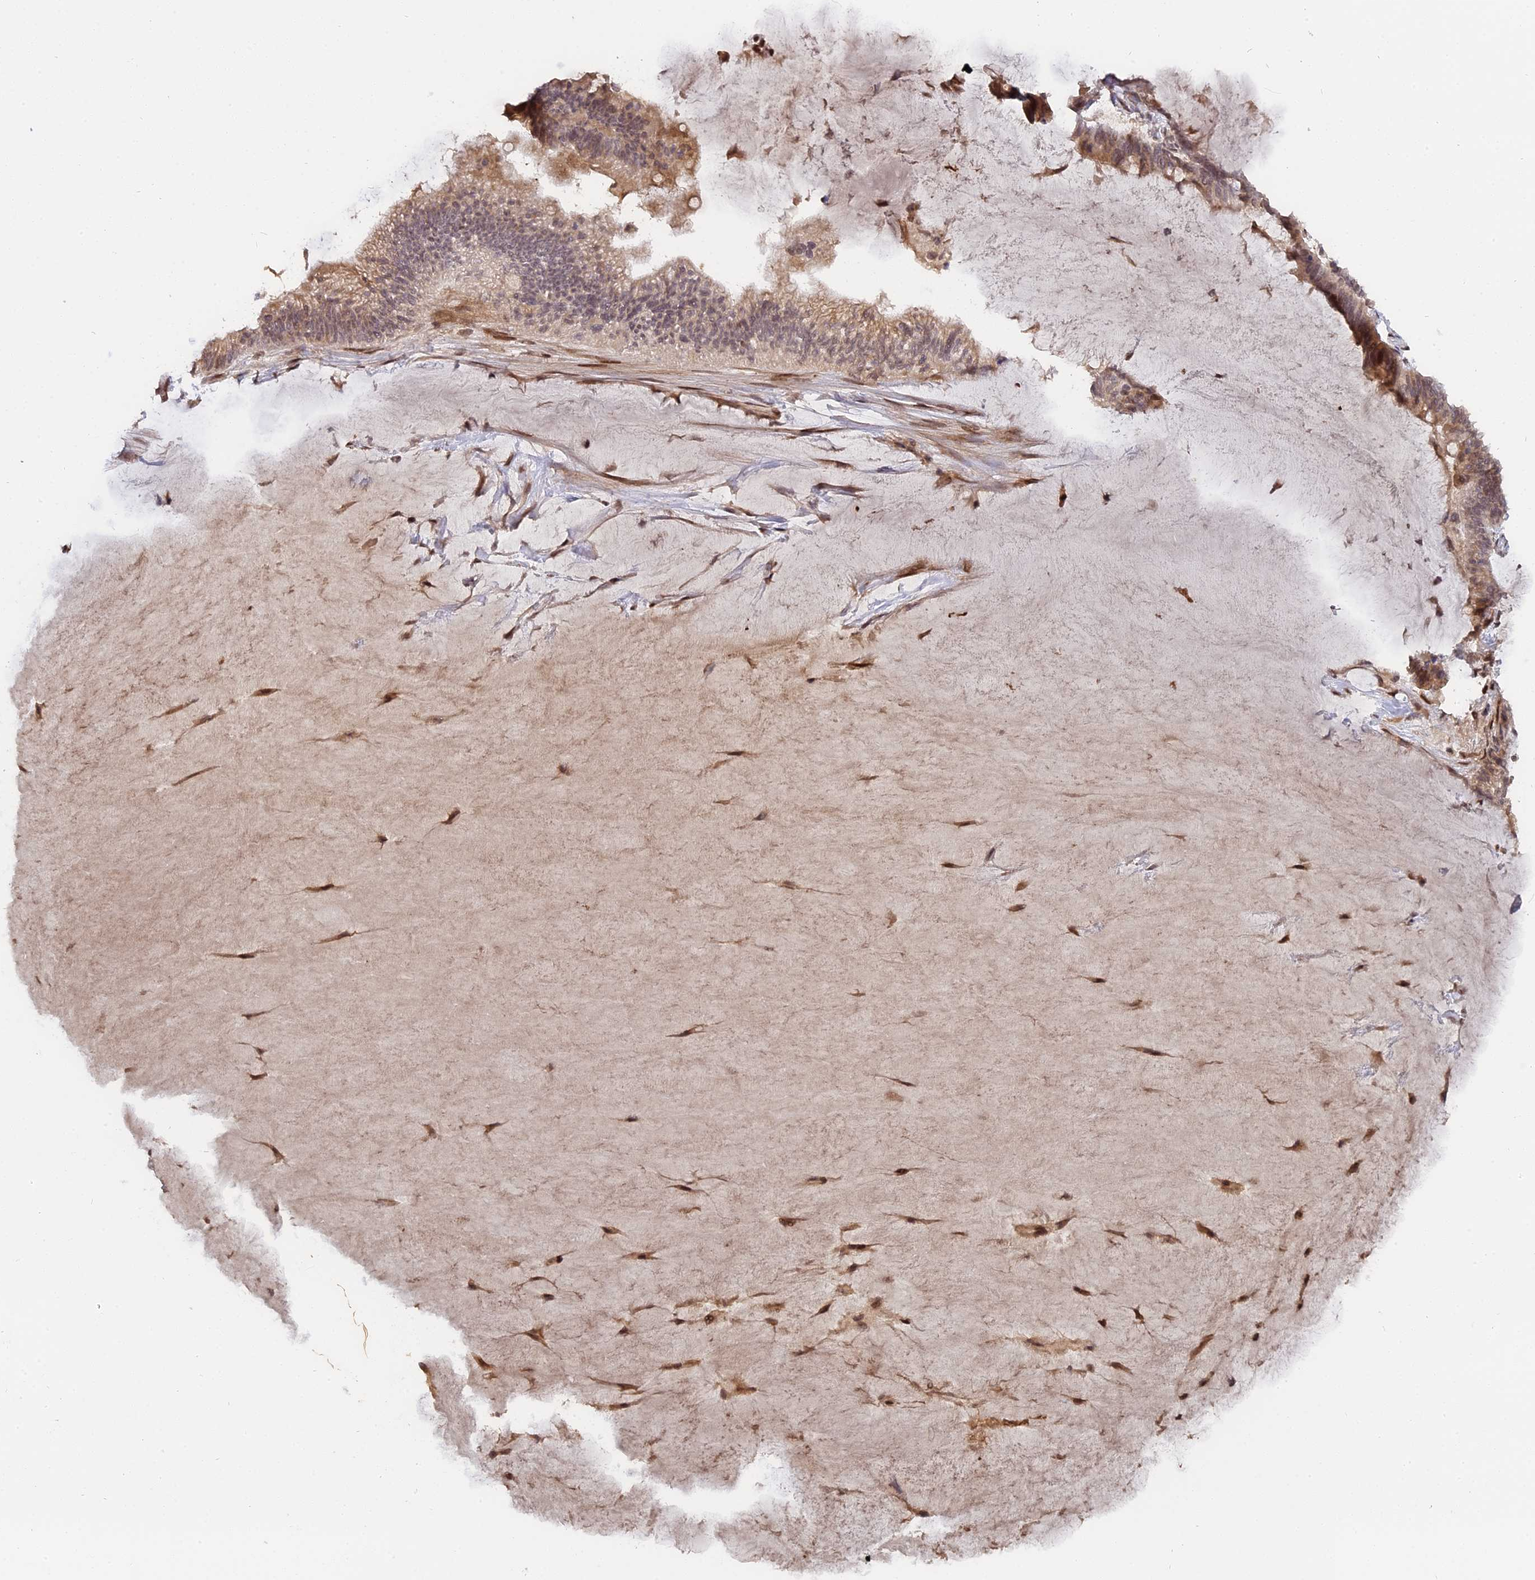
{"staining": {"intensity": "moderate", "quantity": "<25%", "location": "cytoplasmic/membranous,nuclear"}, "tissue": "ovarian cancer", "cell_type": "Tumor cells", "image_type": "cancer", "snomed": [{"axis": "morphology", "description": "Cystadenocarcinoma, mucinous, NOS"}, {"axis": "topography", "description": "Ovary"}], "caption": "Immunohistochemistry staining of ovarian cancer (mucinous cystadenocarcinoma), which shows low levels of moderate cytoplasmic/membranous and nuclear staining in about <25% of tumor cells indicating moderate cytoplasmic/membranous and nuclear protein expression. The staining was performed using DAB (3,3'-diaminobenzidine) (brown) for protein detection and nuclei were counterstained in hematoxylin (blue).", "gene": "PYGO1", "patient": {"sex": "female", "age": 61}}